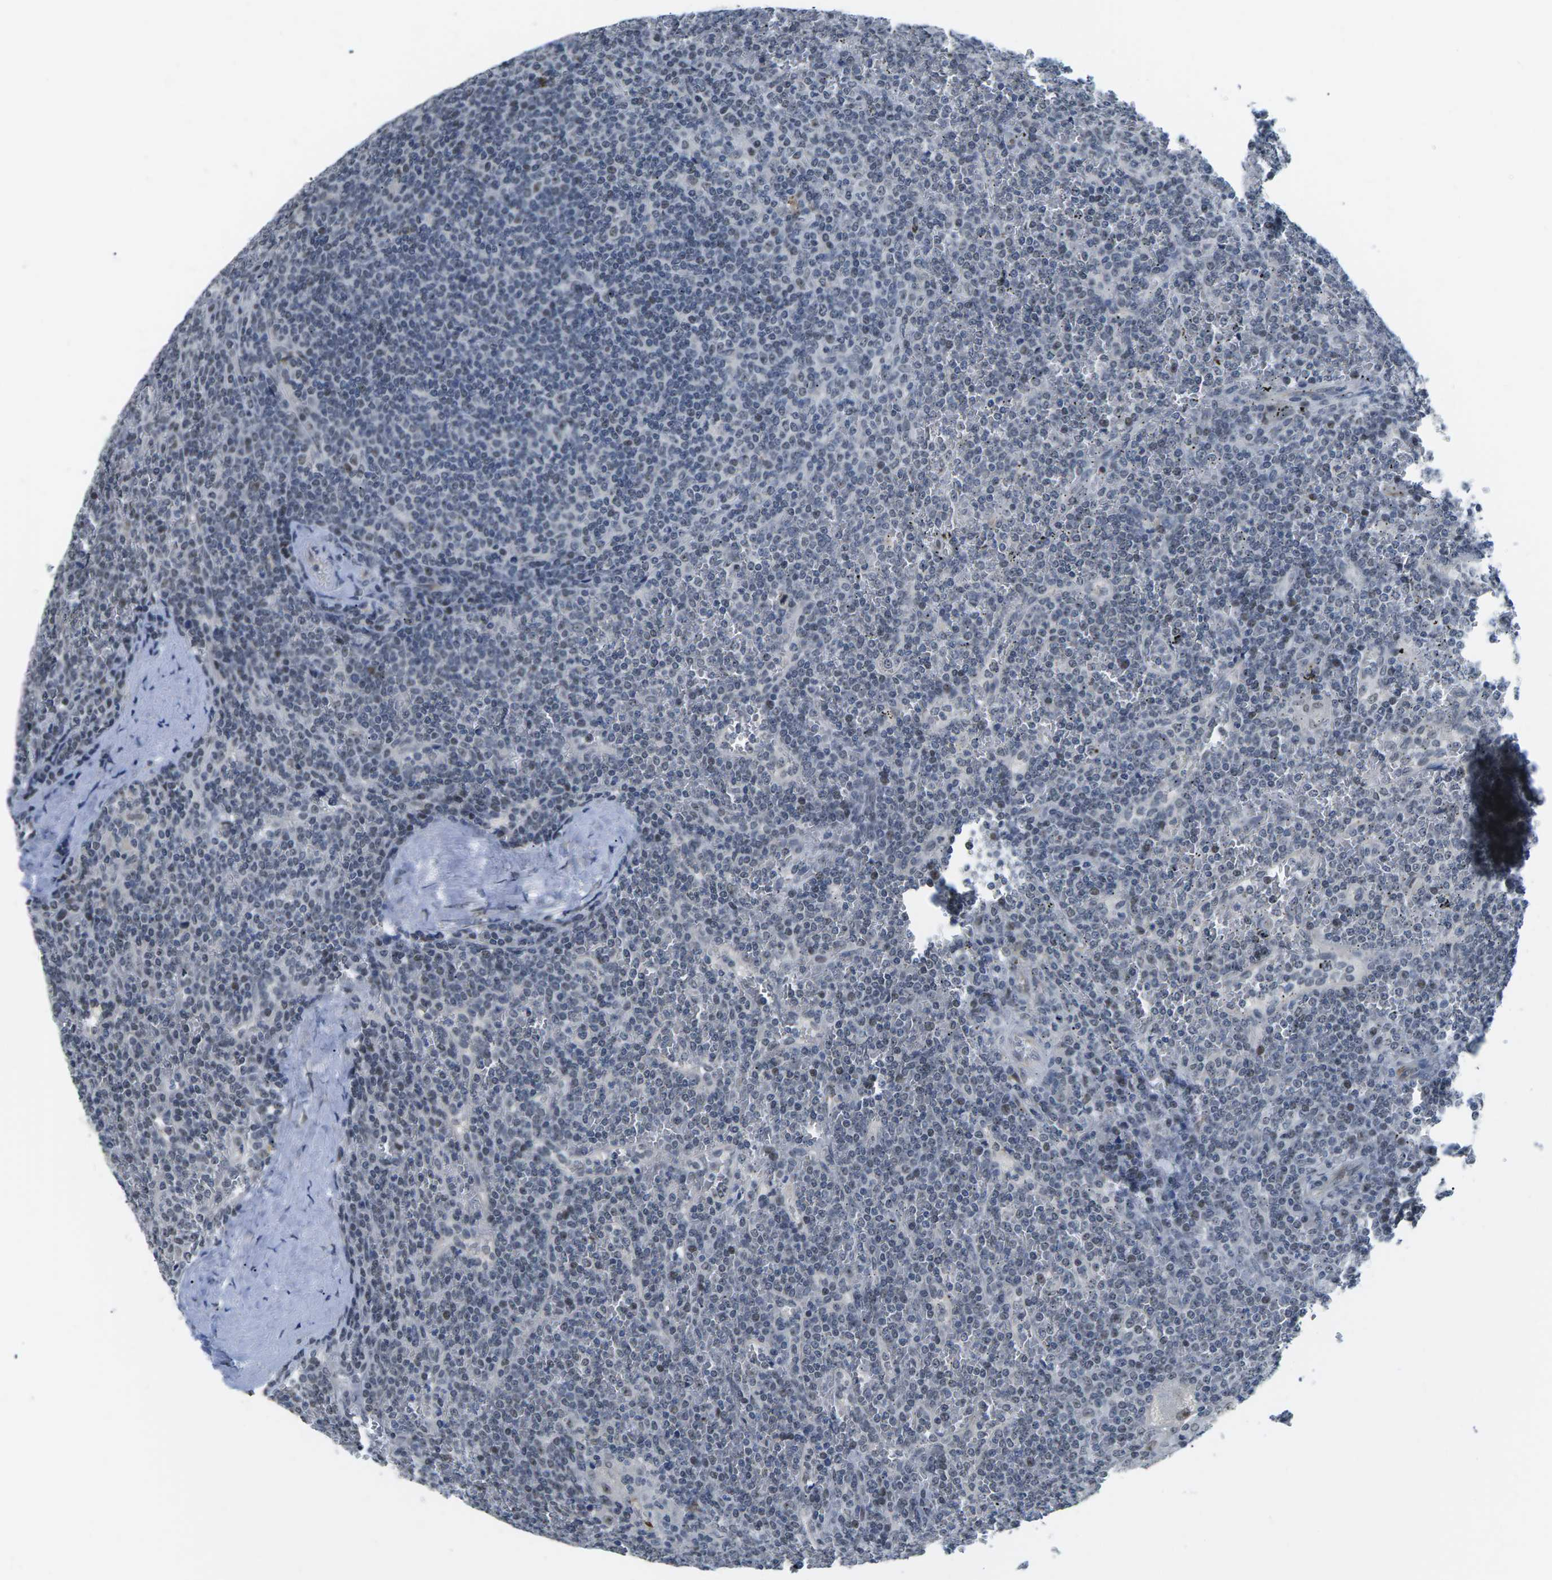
{"staining": {"intensity": "negative", "quantity": "none", "location": "none"}, "tissue": "lymphoma", "cell_type": "Tumor cells", "image_type": "cancer", "snomed": [{"axis": "morphology", "description": "Malignant lymphoma, non-Hodgkin's type, Low grade"}, {"axis": "topography", "description": "Spleen"}], "caption": "Immunohistochemical staining of lymphoma reveals no significant positivity in tumor cells.", "gene": "NSRP1", "patient": {"sex": "female", "age": 19}}